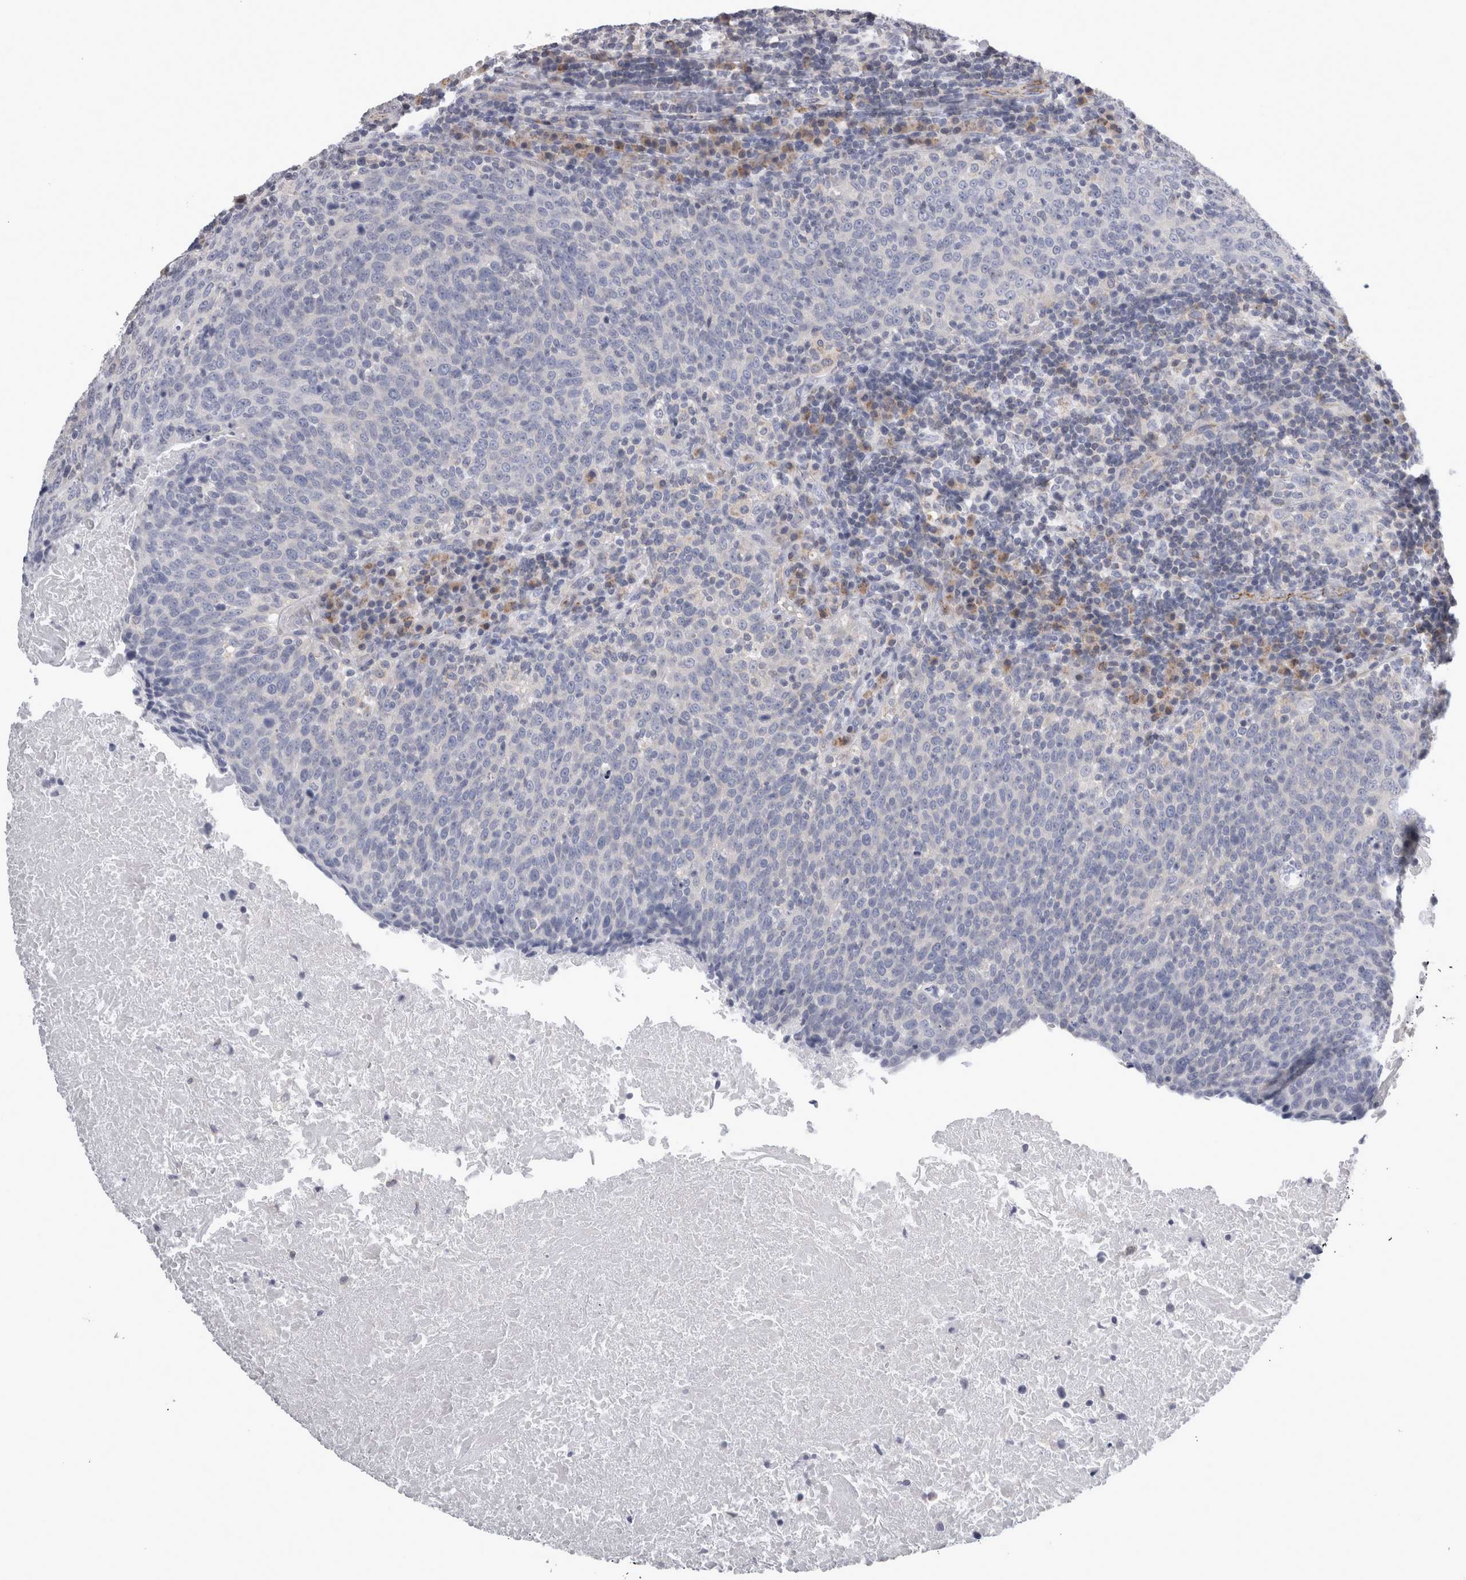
{"staining": {"intensity": "negative", "quantity": "none", "location": "none"}, "tissue": "head and neck cancer", "cell_type": "Tumor cells", "image_type": "cancer", "snomed": [{"axis": "morphology", "description": "Squamous cell carcinoma, NOS"}, {"axis": "morphology", "description": "Squamous cell carcinoma, metastatic, NOS"}, {"axis": "topography", "description": "Lymph node"}, {"axis": "topography", "description": "Head-Neck"}], "caption": "High power microscopy photomicrograph of an immunohistochemistry (IHC) image of head and neck cancer (squamous cell carcinoma), revealing no significant staining in tumor cells.", "gene": "TCAP", "patient": {"sex": "male", "age": 62}}